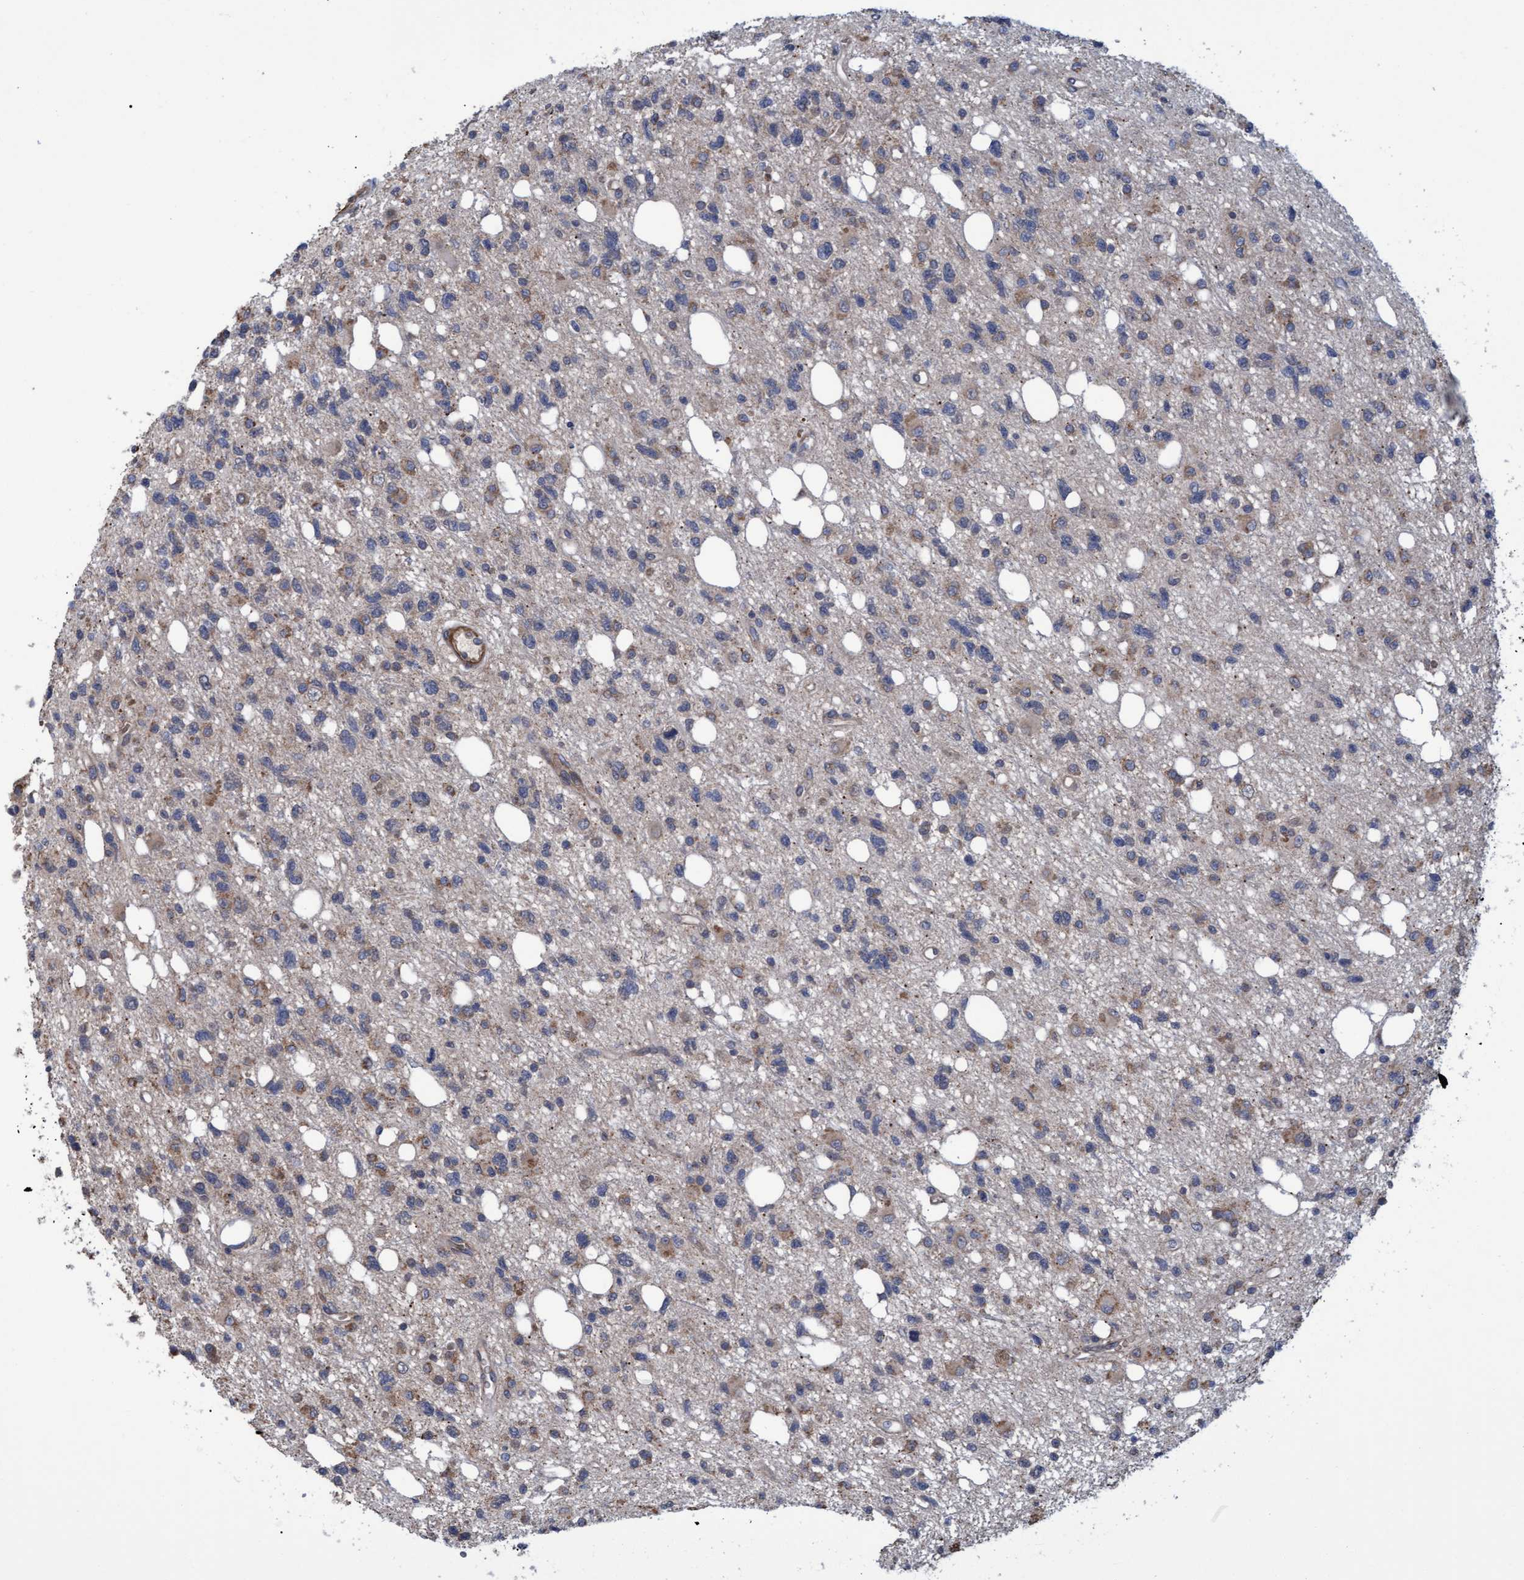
{"staining": {"intensity": "weak", "quantity": "25%-75%", "location": "cytoplasmic/membranous"}, "tissue": "glioma", "cell_type": "Tumor cells", "image_type": "cancer", "snomed": [{"axis": "morphology", "description": "Glioma, malignant, High grade"}, {"axis": "topography", "description": "Brain"}], "caption": "Human high-grade glioma (malignant) stained with a protein marker displays weak staining in tumor cells.", "gene": "NAA15", "patient": {"sex": "female", "age": 62}}